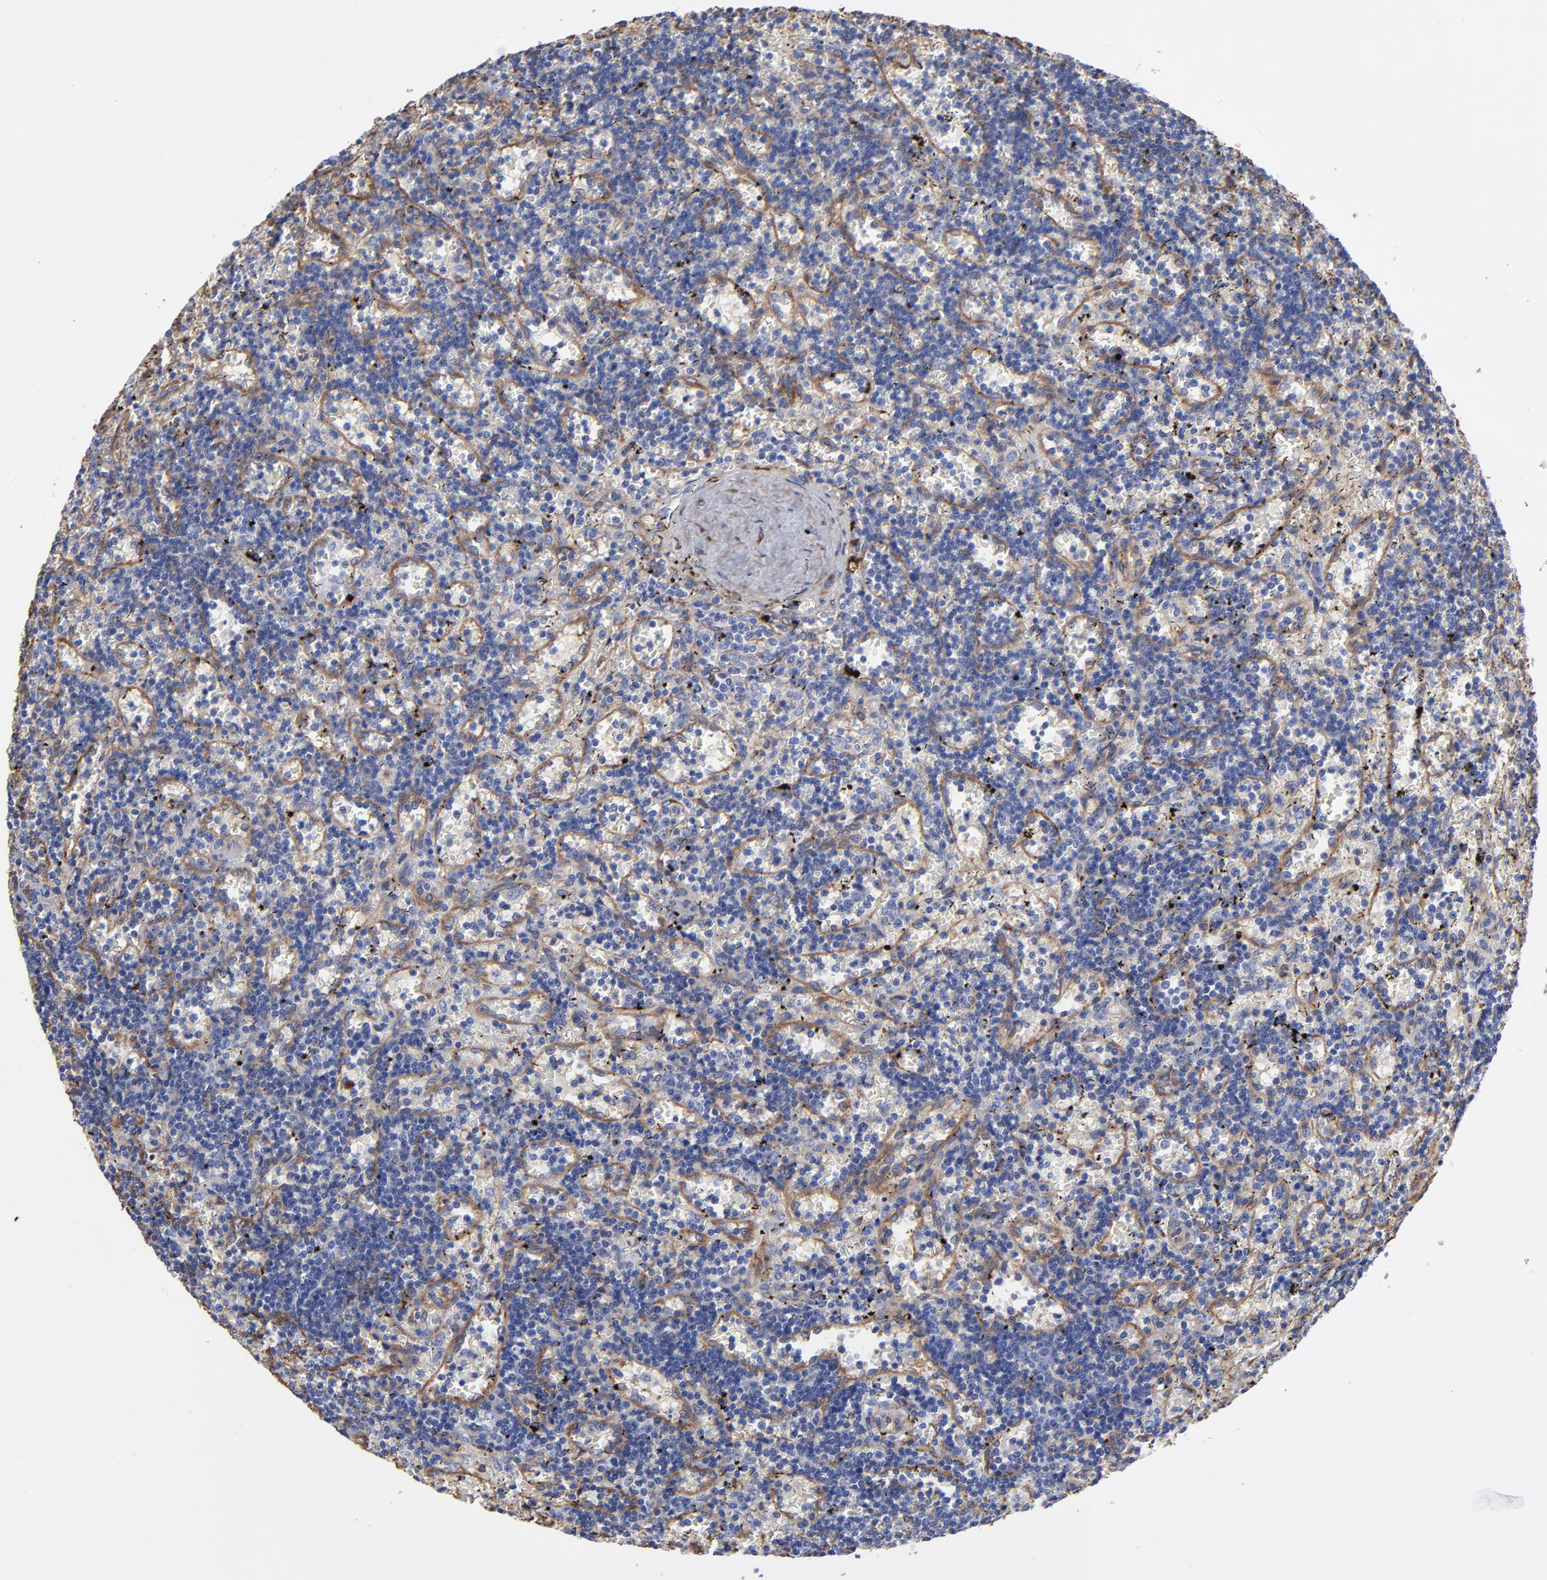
{"staining": {"intensity": "negative", "quantity": "none", "location": "none"}, "tissue": "lymphoma", "cell_type": "Tumor cells", "image_type": "cancer", "snomed": [{"axis": "morphology", "description": "Malignant lymphoma, non-Hodgkin's type, Low grade"}, {"axis": "topography", "description": "Spleen"}], "caption": "A photomicrograph of human malignant lymphoma, non-Hodgkin's type (low-grade) is negative for staining in tumor cells.", "gene": "CILP", "patient": {"sex": "male", "age": 60}}